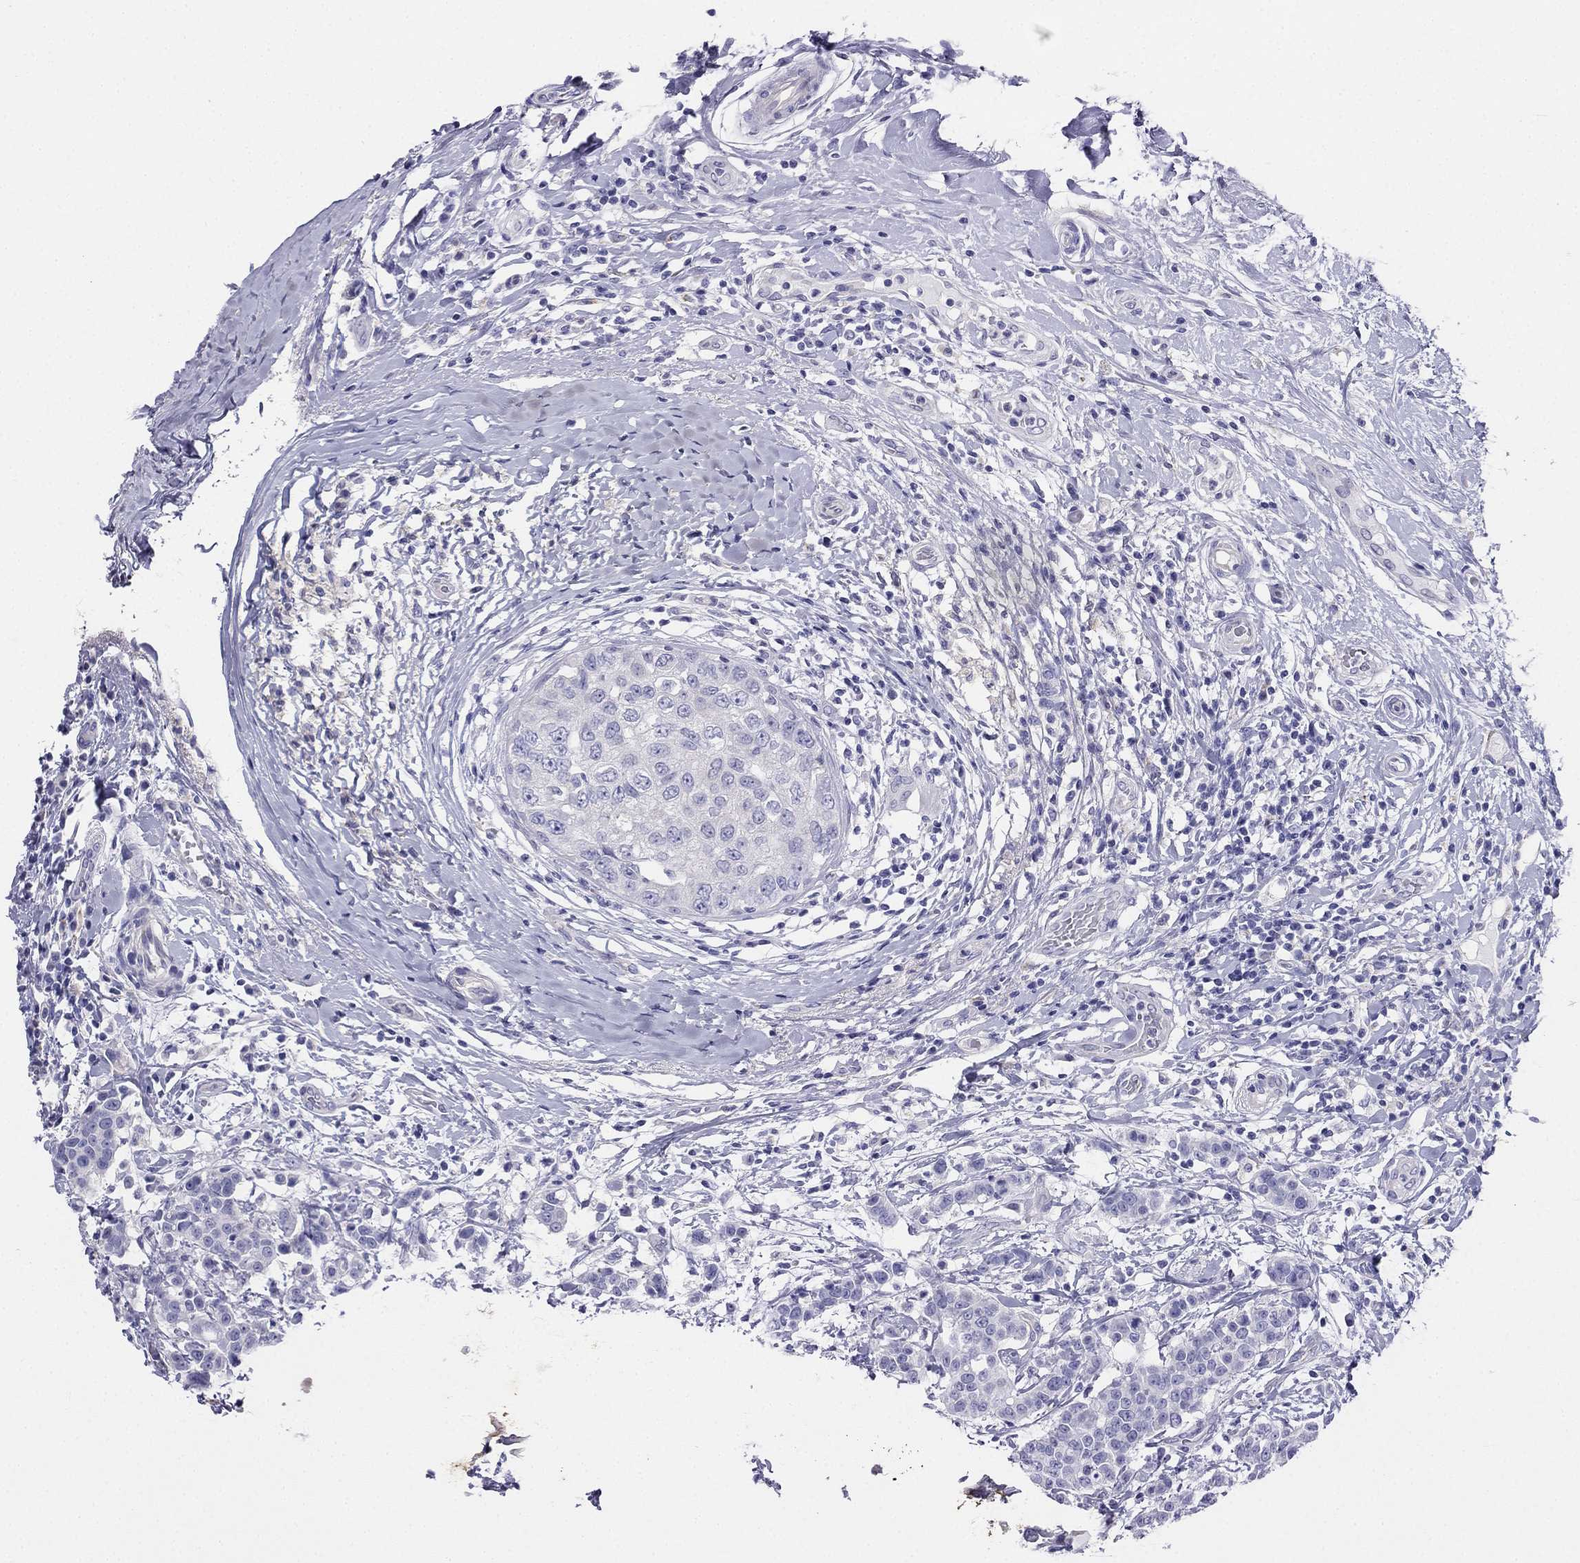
{"staining": {"intensity": "negative", "quantity": "none", "location": "none"}, "tissue": "breast cancer", "cell_type": "Tumor cells", "image_type": "cancer", "snomed": [{"axis": "morphology", "description": "Duct carcinoma"}, {"axis": "topography", "description": "Breast"}], "caption": "The image exhibits no staining of tumor cells in breast intraductal carcinoma.", "gene": "ALOXE3", "patient": {"sex": "female", "age": 27}}